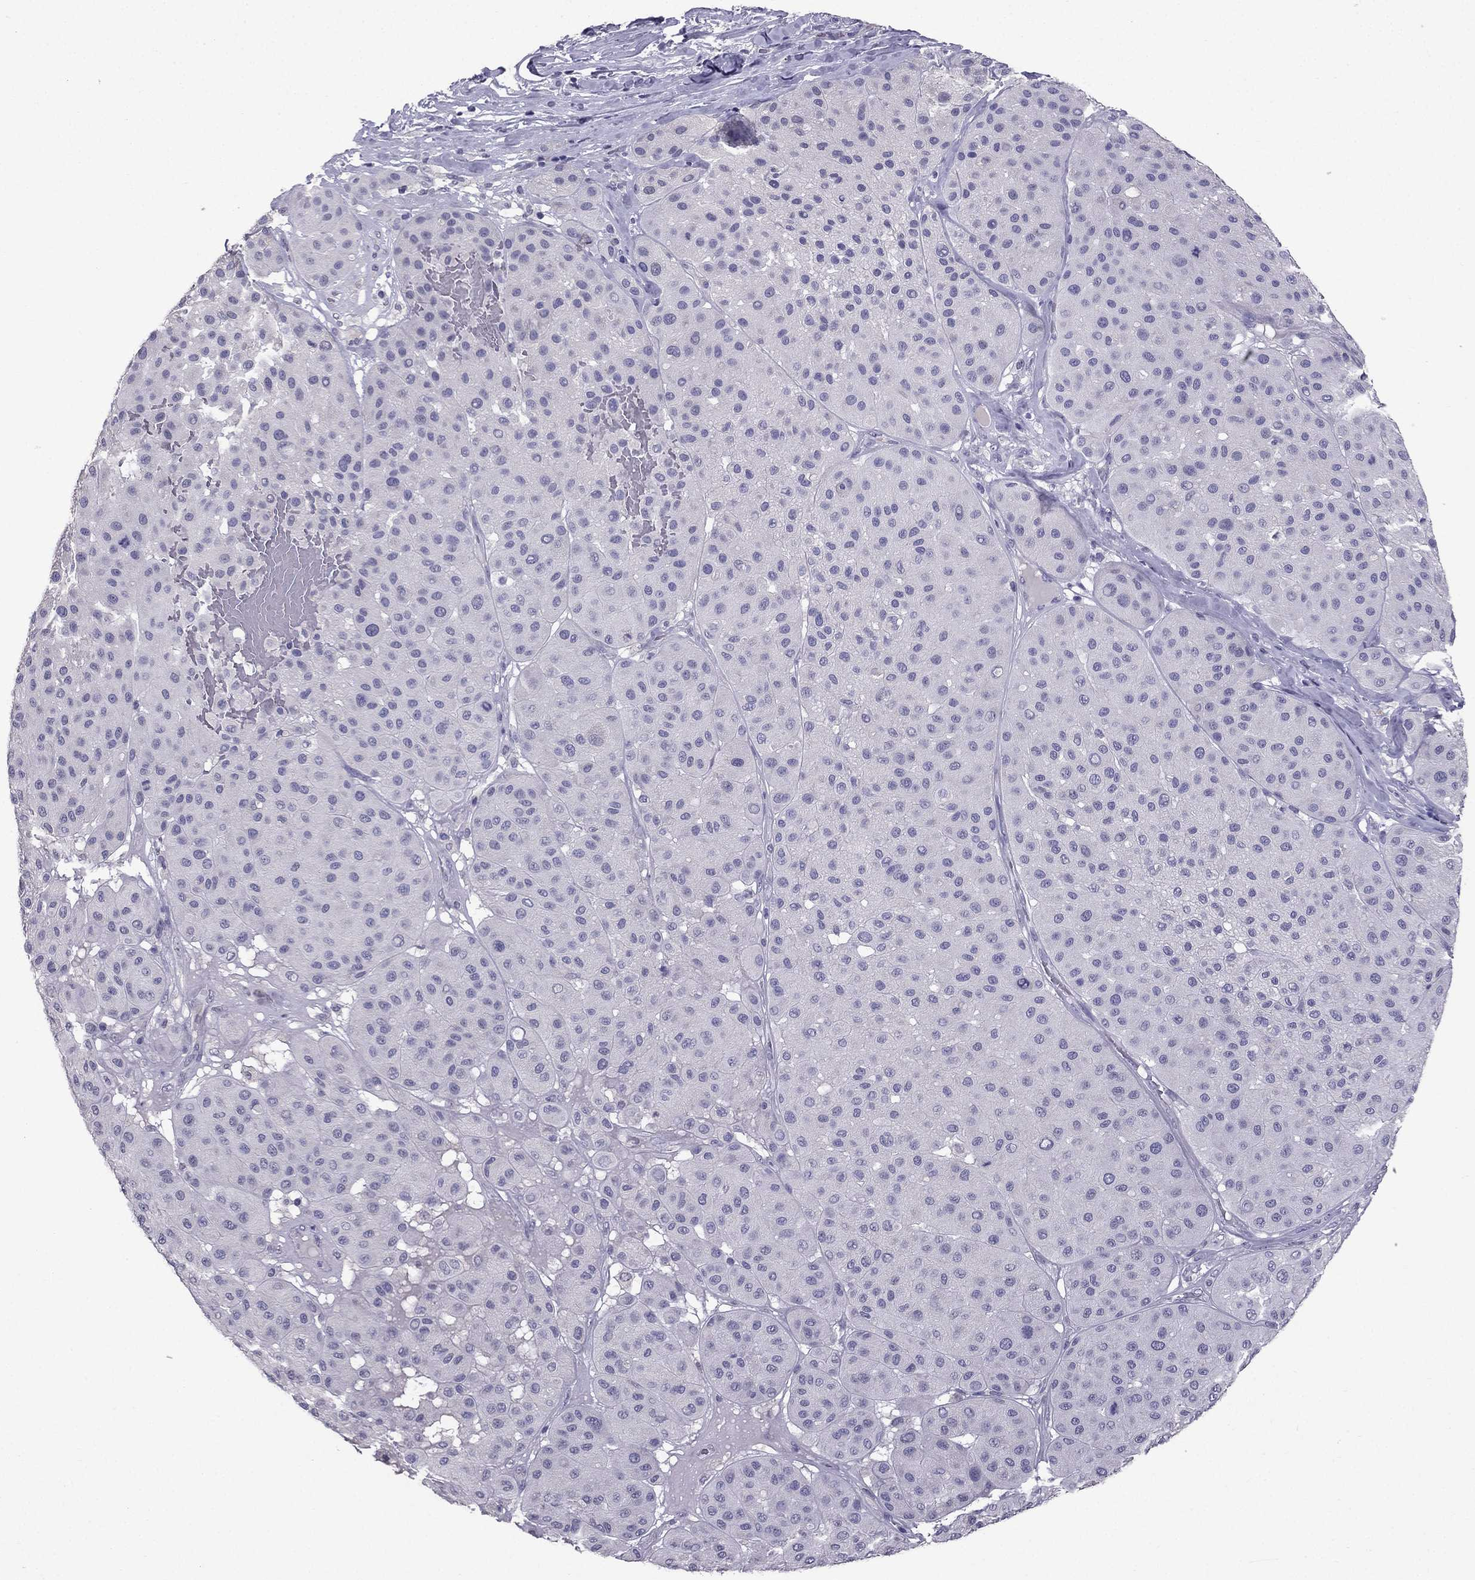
{"staining": {"intensity": "negative", "quantity": "none", "location": "none"}, "tissue": "melanoma", "cell_type": "Tumor cells", "image_type": "cancer", "snomed": [{"axis": "morphology", "description": "Malignant melanoma, Metastatic site"}, {"axis": "topography", "description": "Smooth muscle"}], "caption": "Tumor cells show no significant staining in malignant melanoma (metastatic site).", "gene": "SCG5", "patient": {"sex": "male", "age": 41}}